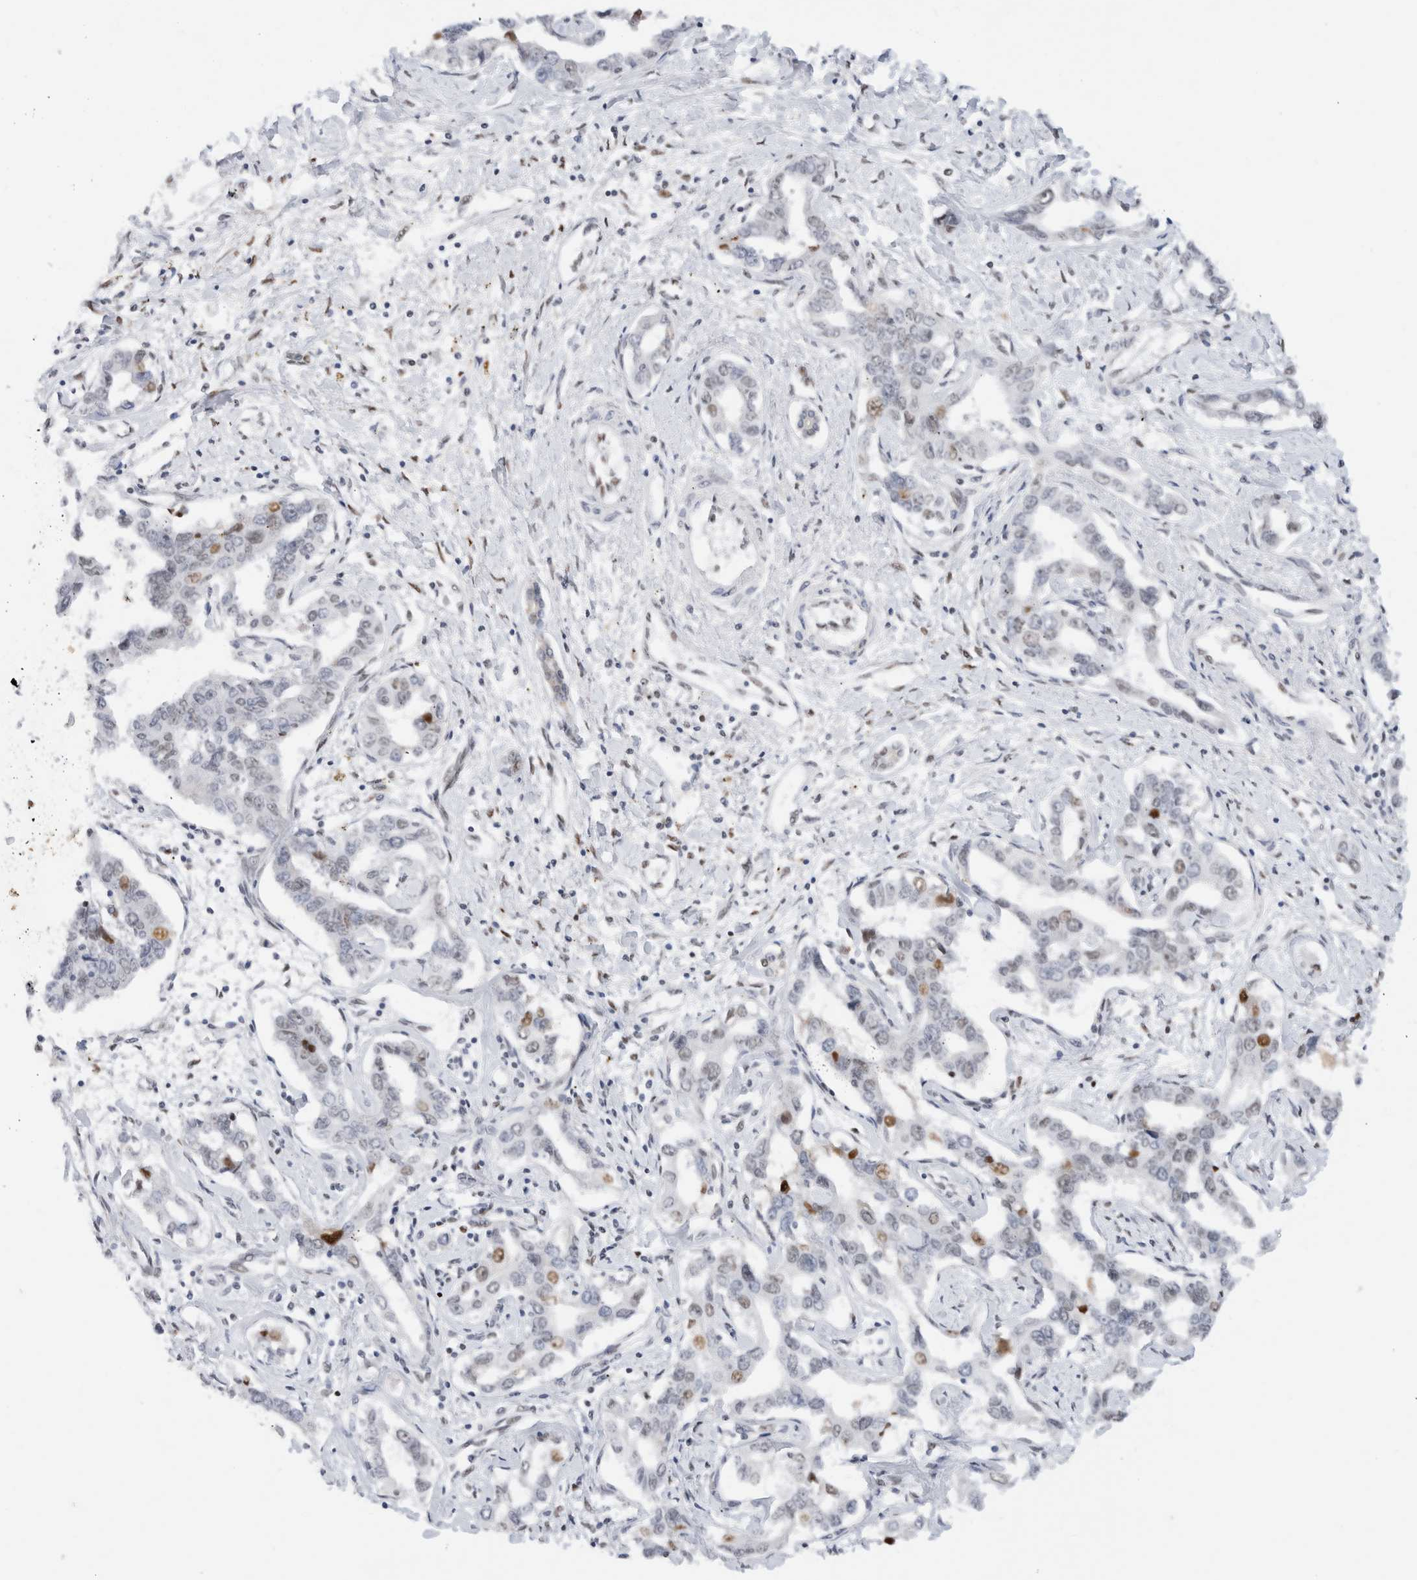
{"staining": {"intensity": "moderate", "quantity": "<25%", "location": "nuclear"}, "tissue": "liver cancer", "cell_type": "Tumor cells", "image_type": "cancer", "snomed": [{"axis": "morphology", "description": "Cholangiocarcinoma"}, {"axis": "topography", "description": "Liver"}], "caption": "Immunohistochemical staining of liver cancer shows moderate nuclear protein expression in about <25% of tumor cells.", "gene": "COPS7A", "patient": {"sex": "male", "age": 59}}